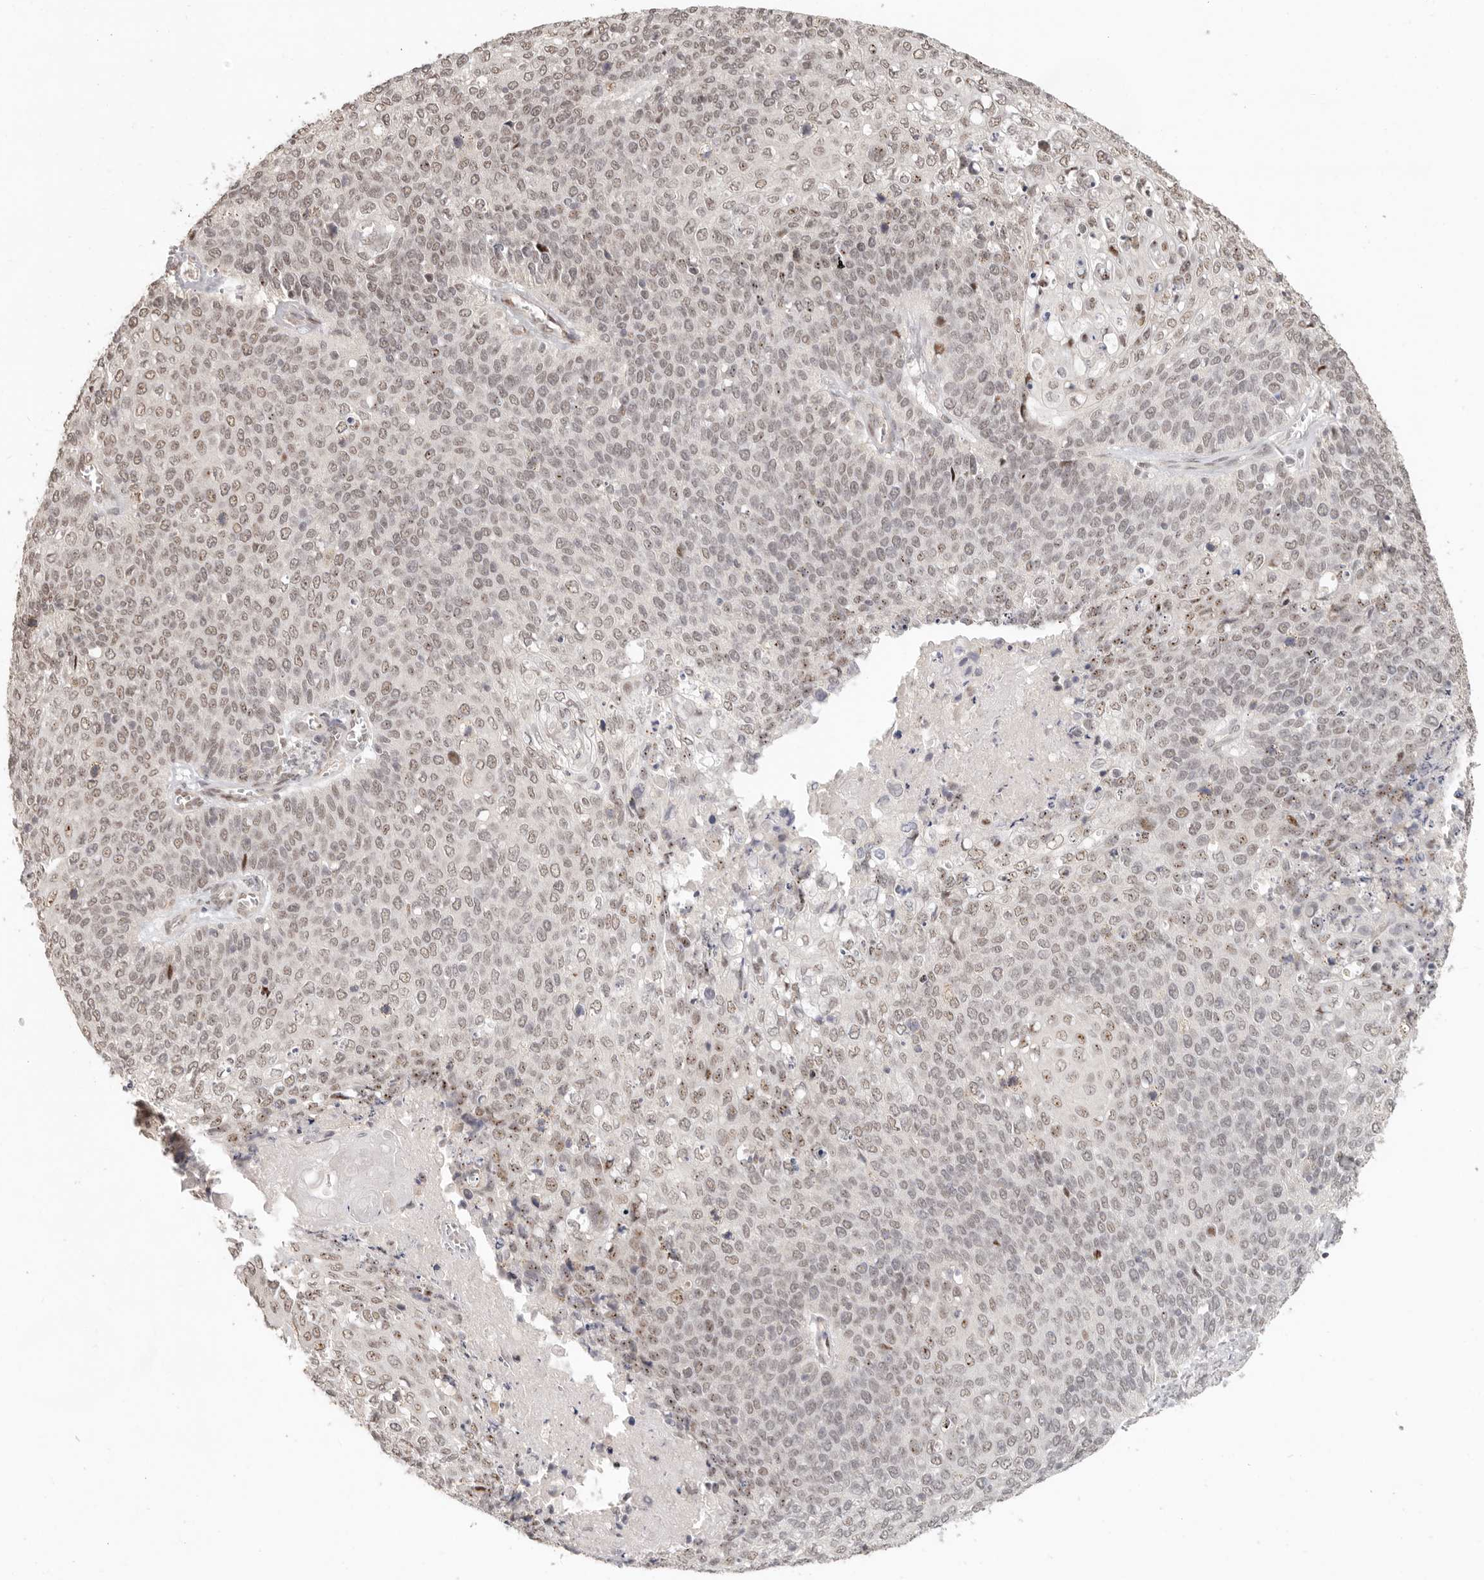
{"staining": {"intensity": "weak", "quantity": ">75%", "location": "nuclear"}, "tissue": "cervical cancer", "cell_type": "Tumor cells", "image_type": "cancer", "snomed": [{"axis": "morphology", "description": "Squamous cell carcinoma, NOS"}, {"axis": "topography", "description": "Cervix"}], "caption": "The immunohistochemical stain labels weak nuclear expression in tumor cells of cervical squamous cell carcinoma tissue.", "gene": "GPBP1L1", "patient": {"sex": "female", "age": 39}}